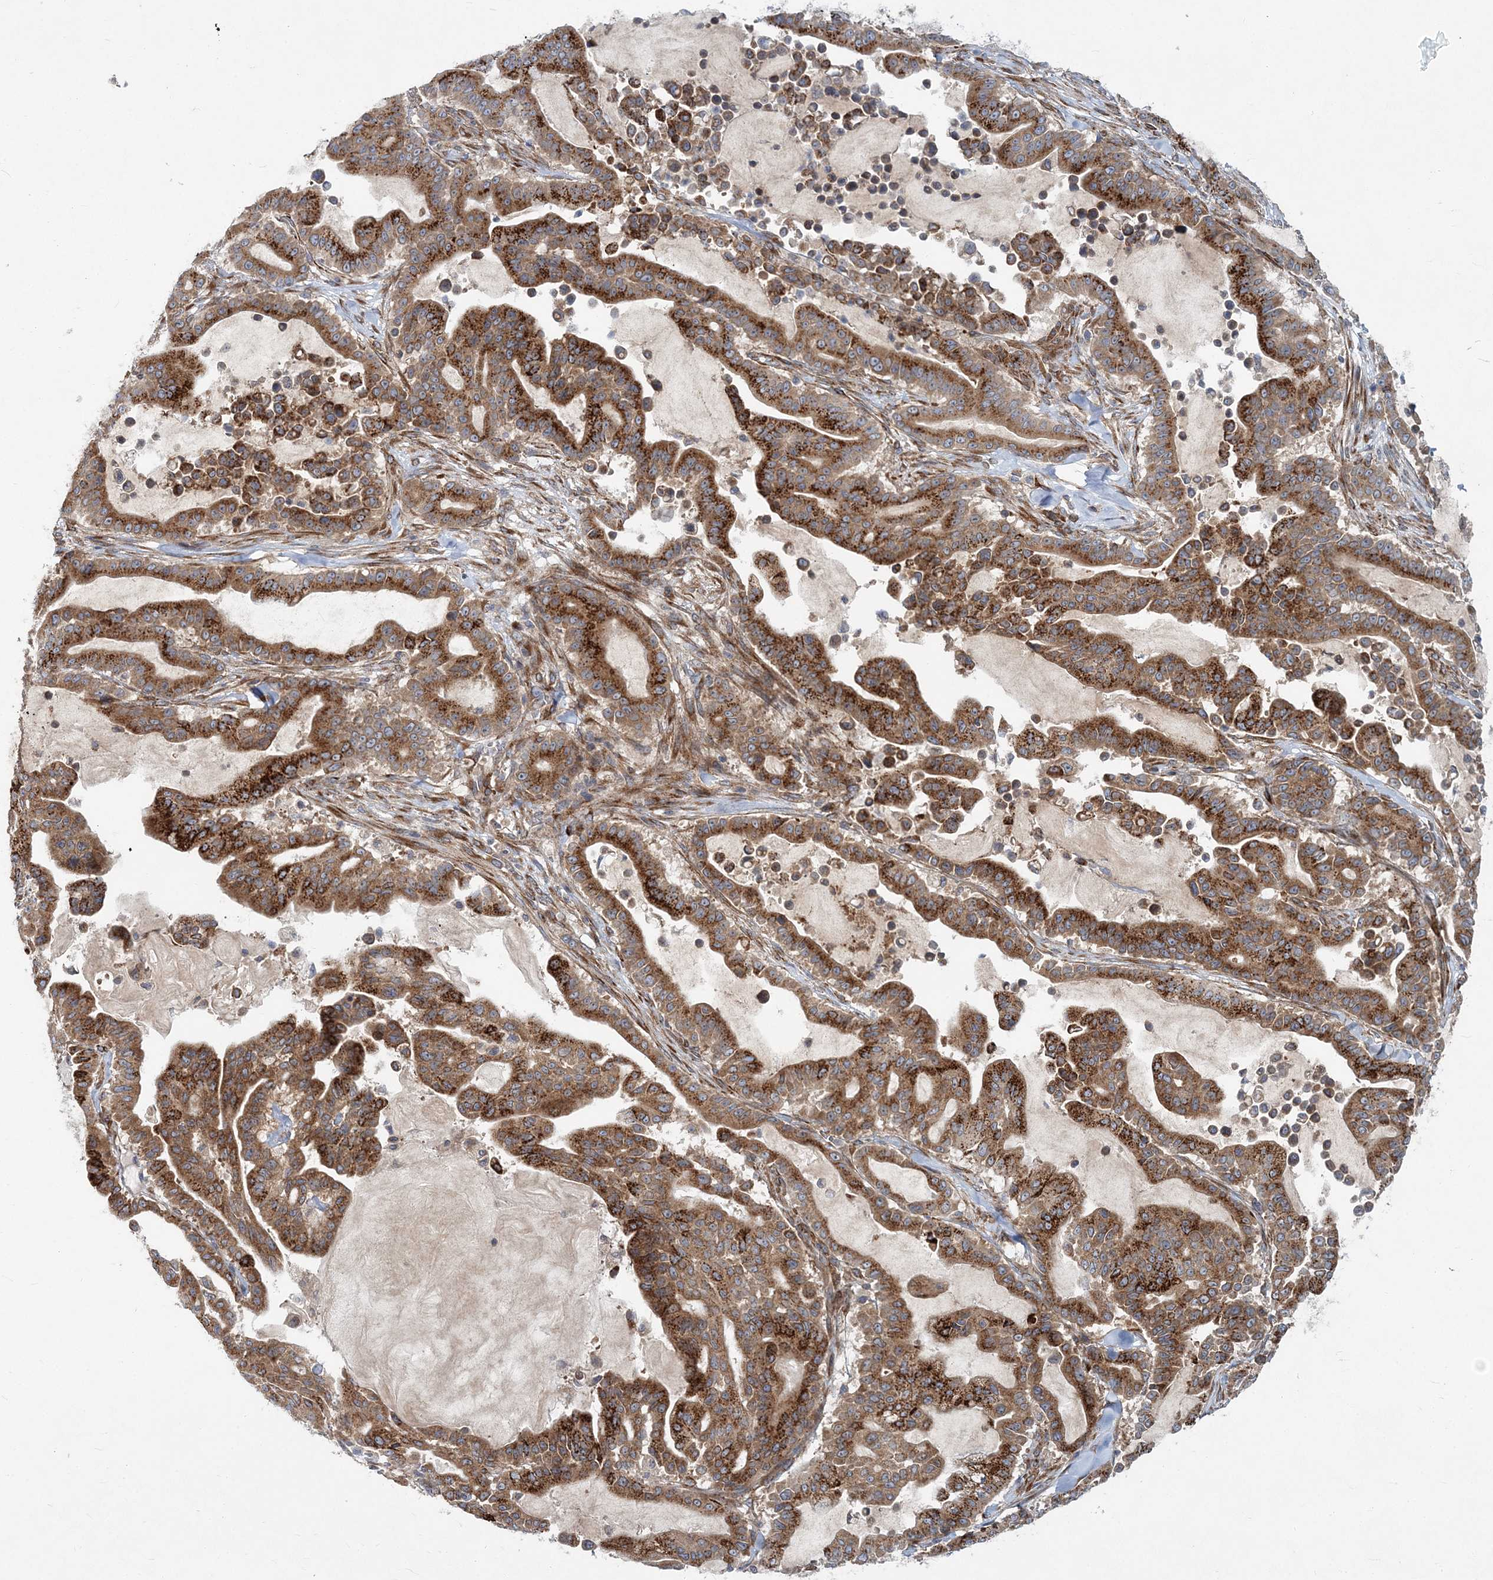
{"staining": {"intensity": "strong", "quantity": ">75%", "location": "cytoplasmic/membranous"}, "tissue": "pancreatic cancer", "cell_type": "Tumor cells", "image_type": "cancer", "snomed": [{"axis": "morphology", "description": "Adenocarcinoma, NOS"}, {"axis": "topography", "description": "Pancreas"}], "caption": "Pancreatic adenocarcinoma stained with a protein marker exhibits strong staining in tumor cells.", "gene": "NBAS", "patient": {"sex": "male", "age": 63}}